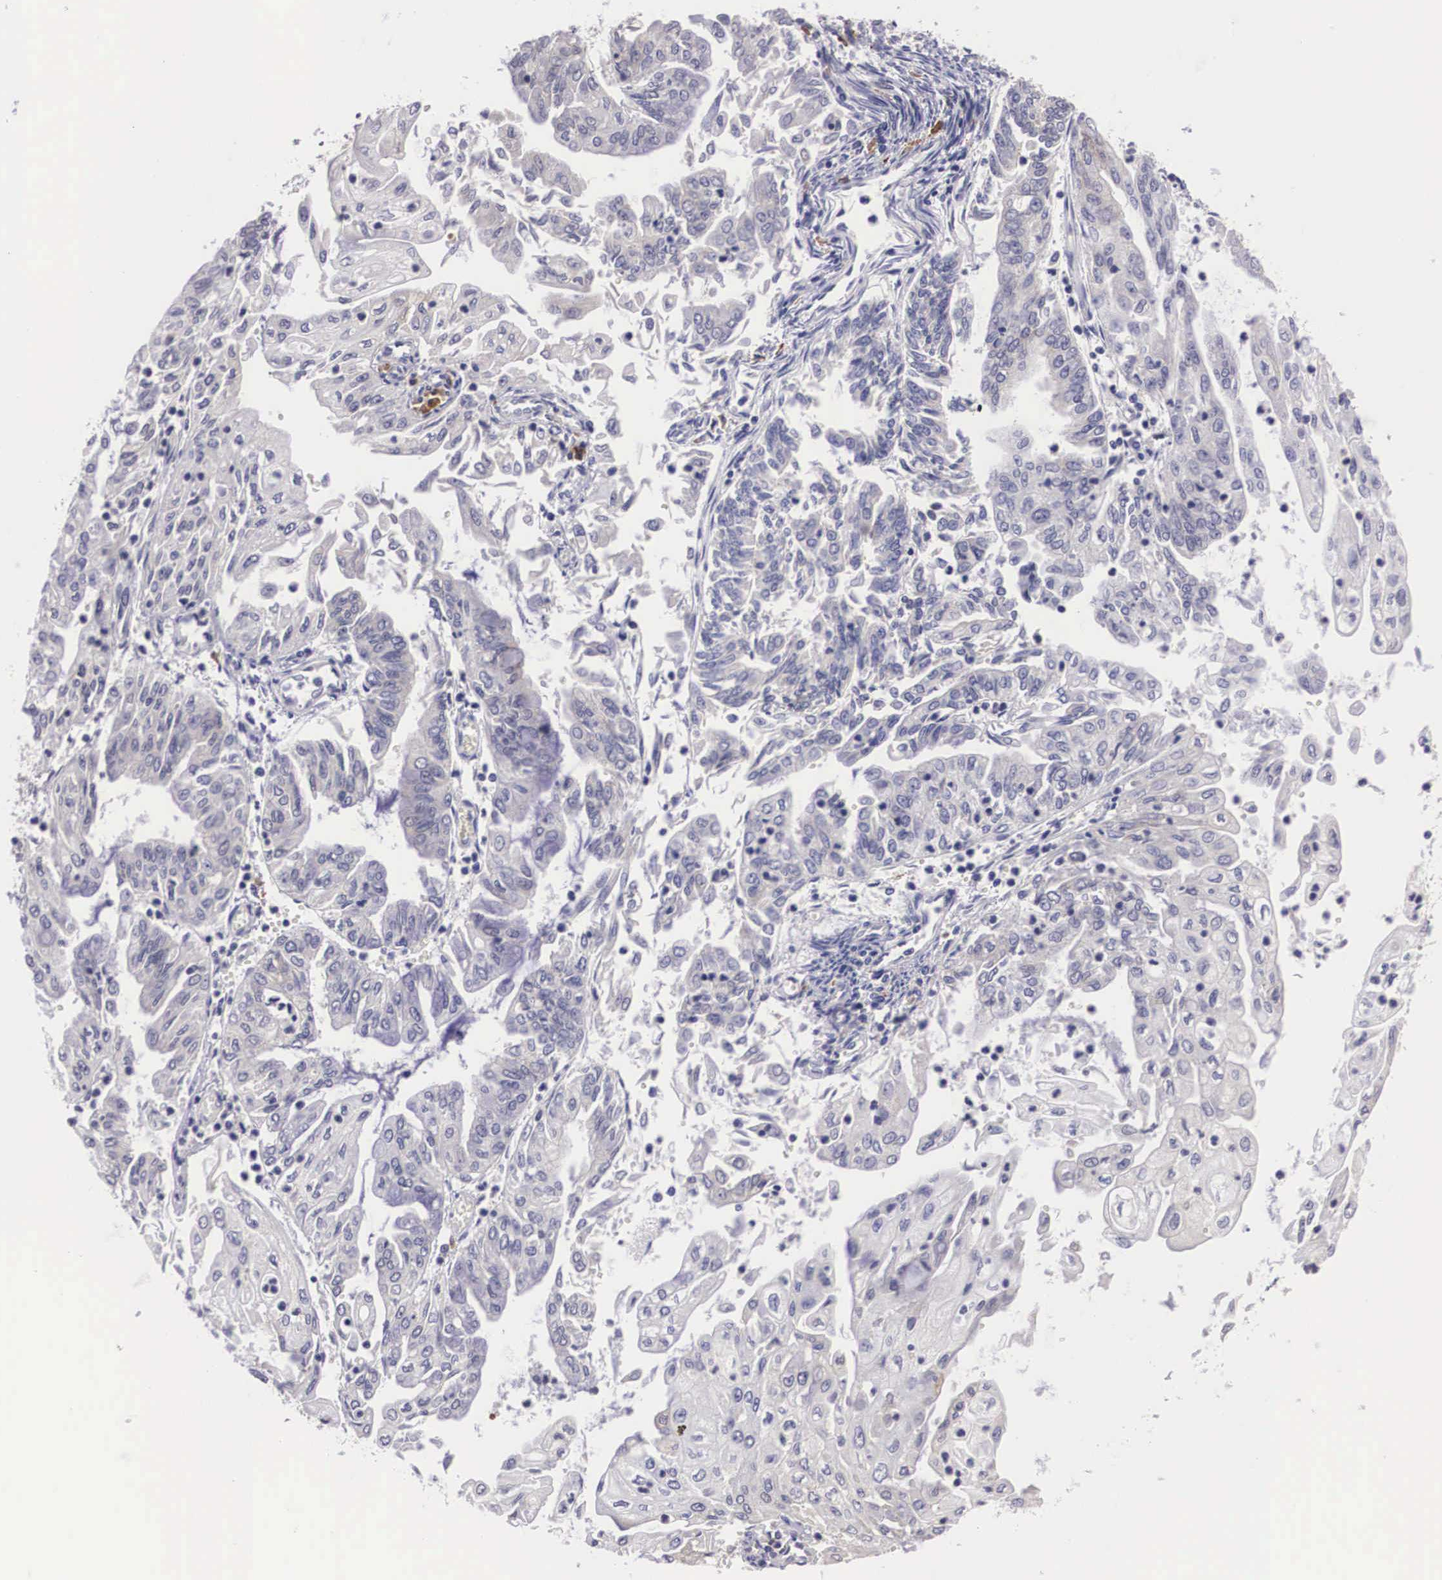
{"staining": {"intensity": "negative", "quantity": "none", "location": "none"}, "tissue": "endometrial cancer", "cell_type": "Tumor cells", "image_type": "cancer", "snomed": [{"axis": "morphology", "description": "Adenocarcinoma, NOS"}, {"axis": "topography", "description": "Endometrium"}], "caption": "This is an immunohistochemistry (IHC) image of human endometrial cancer. There is no expression in tumor cells.", "gene": "CRELD2", "patient": {"sex": "female", "age": 75}}